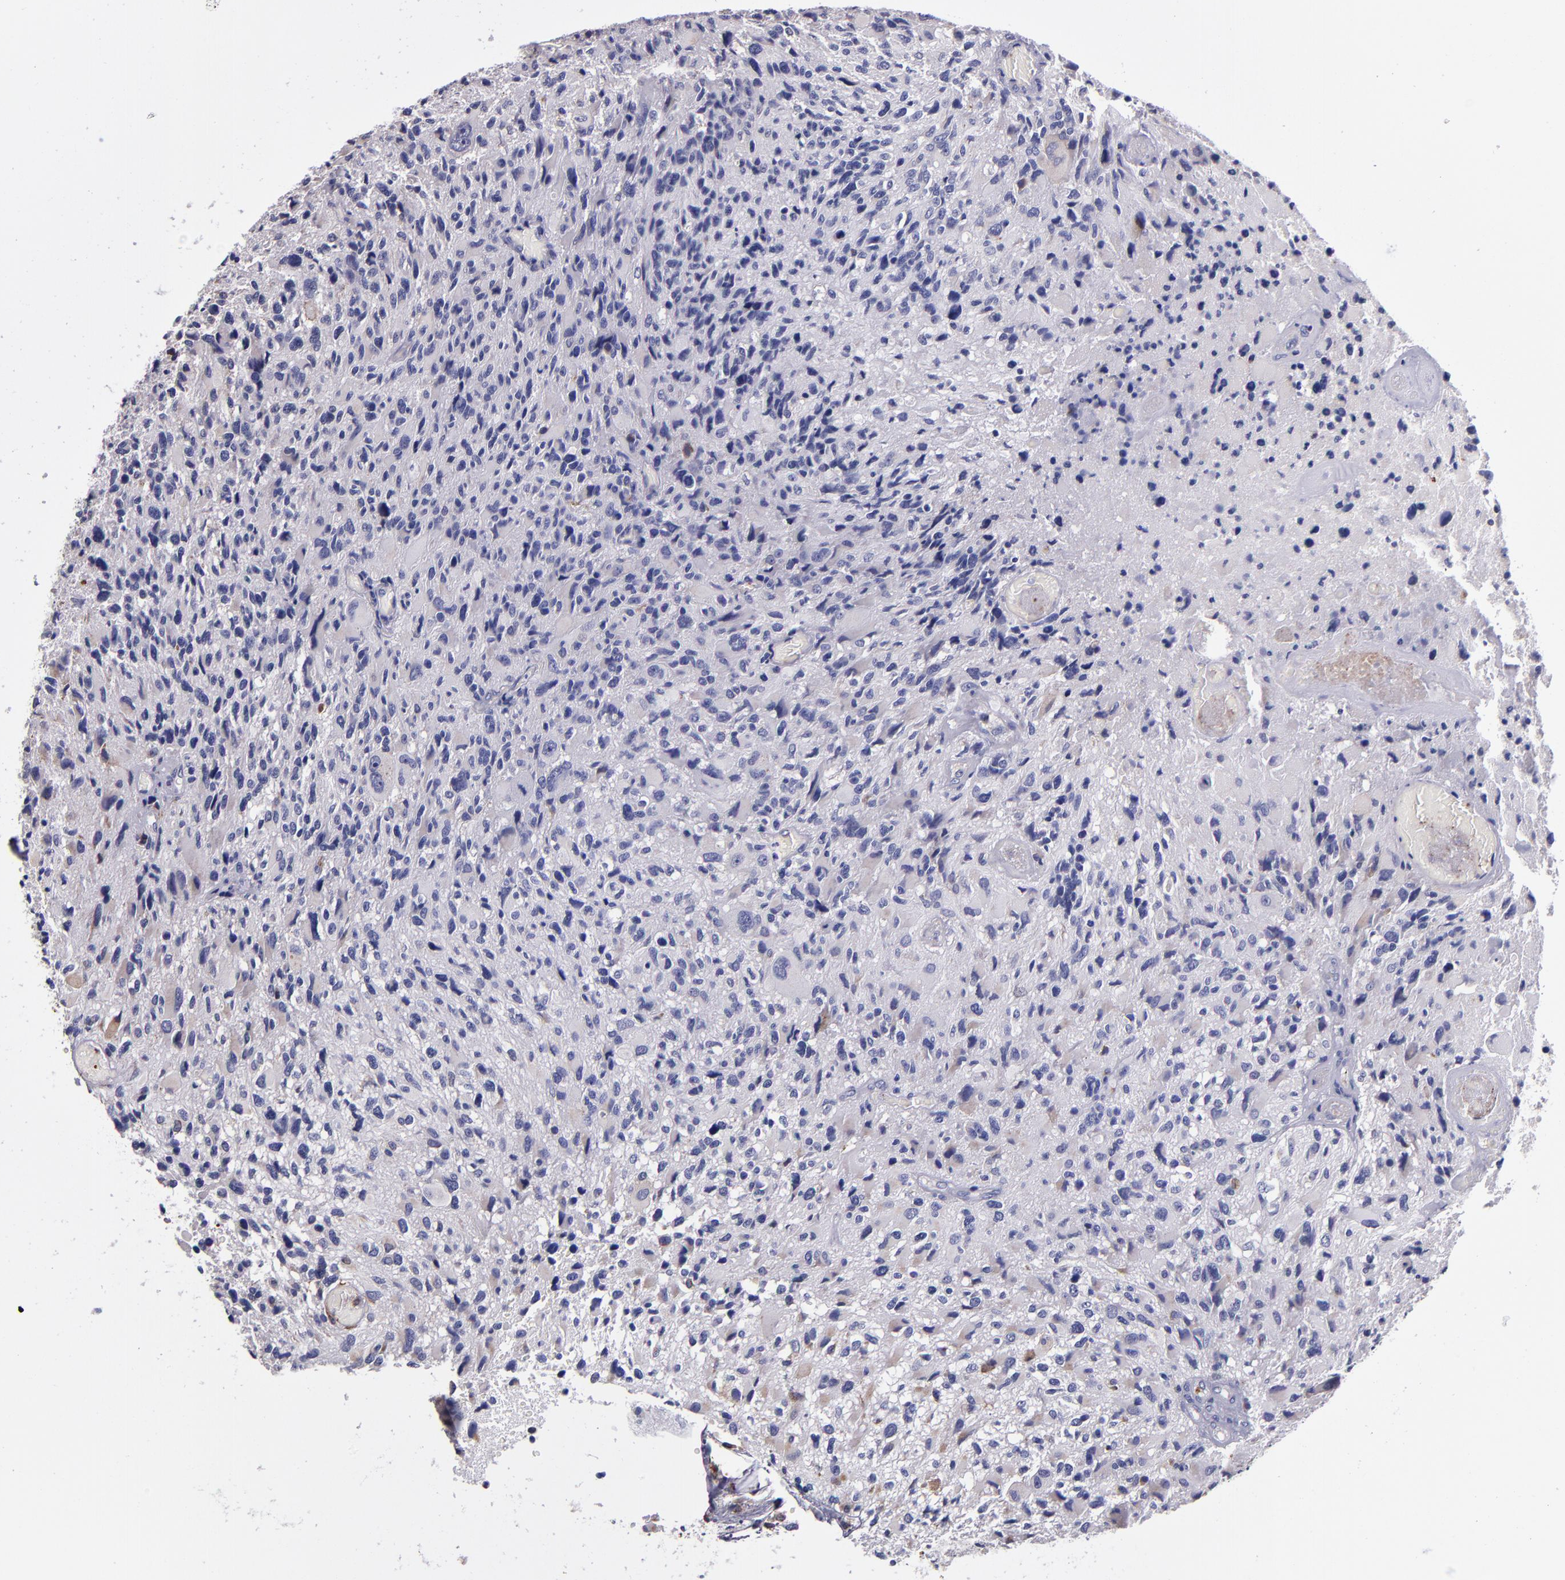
{"staining": {"intensity": "negative", "quantity": "none", "location": "none"}, "tissue": "glioma", "cell_type": "Tumor cells", "image_type": "cancer", "snomed": [{"axis": "morphology", "description": "Glioma, malignant, High grade"}, {"axis": "topography", "description": "Brain"}], "caption": "High magnification brightfield microscopy of malignant glioma (high-grade) stained with DAB (3,3'-diaminobenzidine) (brown) and counterstained with hematoxylin (blue): tumor cells show no significant positivity.", "gene": "SELP", "patient": {"sex": "male", "age": 69}}